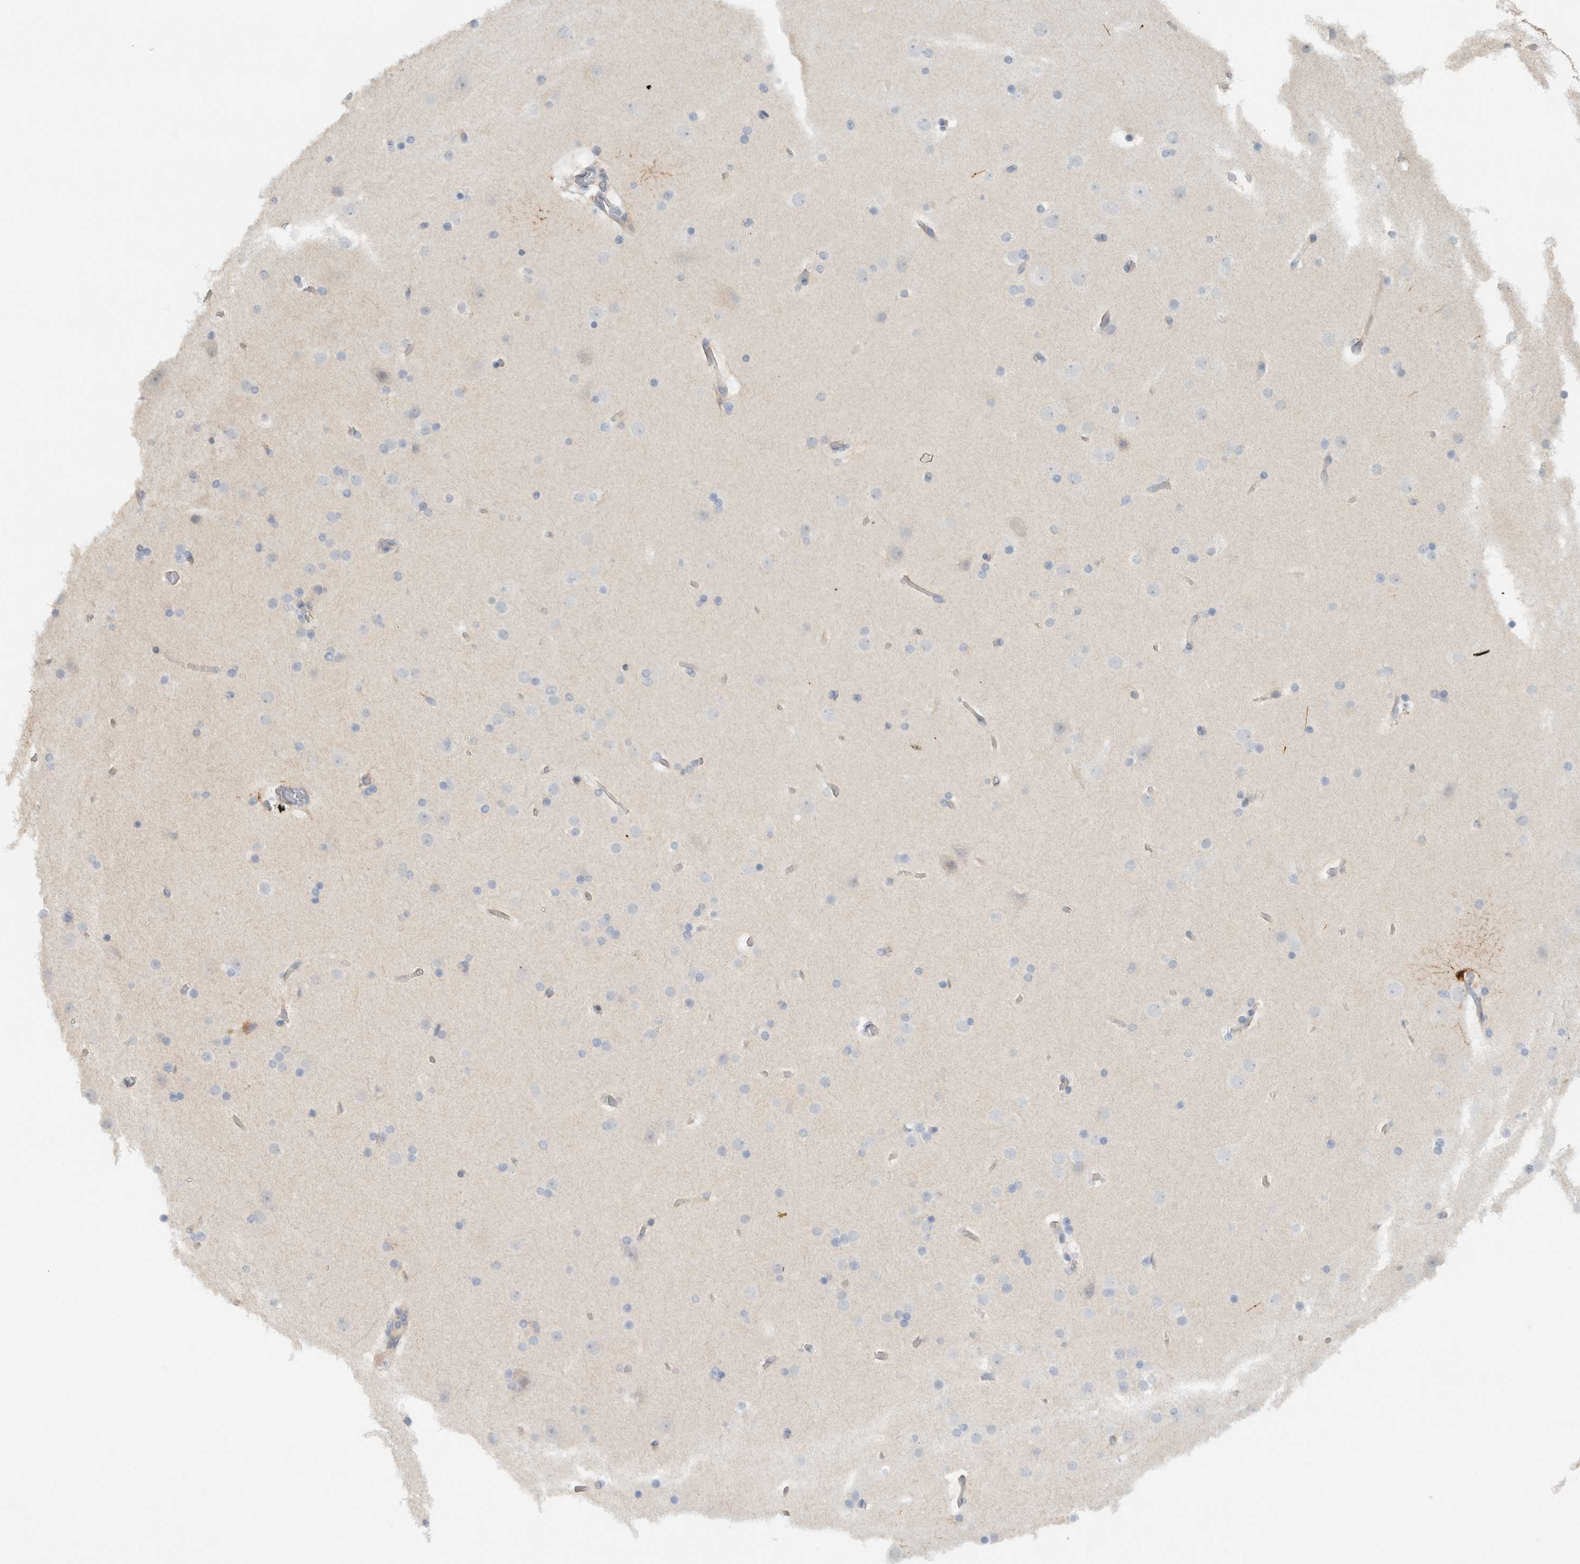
{"staining": {"intensity": "negative", "quantity": "none", "location": "none"}, "tissue": "cerebral cortex", "cell_type": "Endothelial cells", "image_type": "normal", "snomed": [{"axis": "morphology", "description": "Normal tissue, NOS"}, {"axis": "topography", "description": "Cerebral cortex"}], "caption": "The photomicrograph reveals no staining of endothelial cells in benign cerebral cortex. (Brightfield microscopy of DAB immunohistochemistry at high magnification).", "gene": "ERCC6L2", "patient": {"sex": "male", "age": 57}}